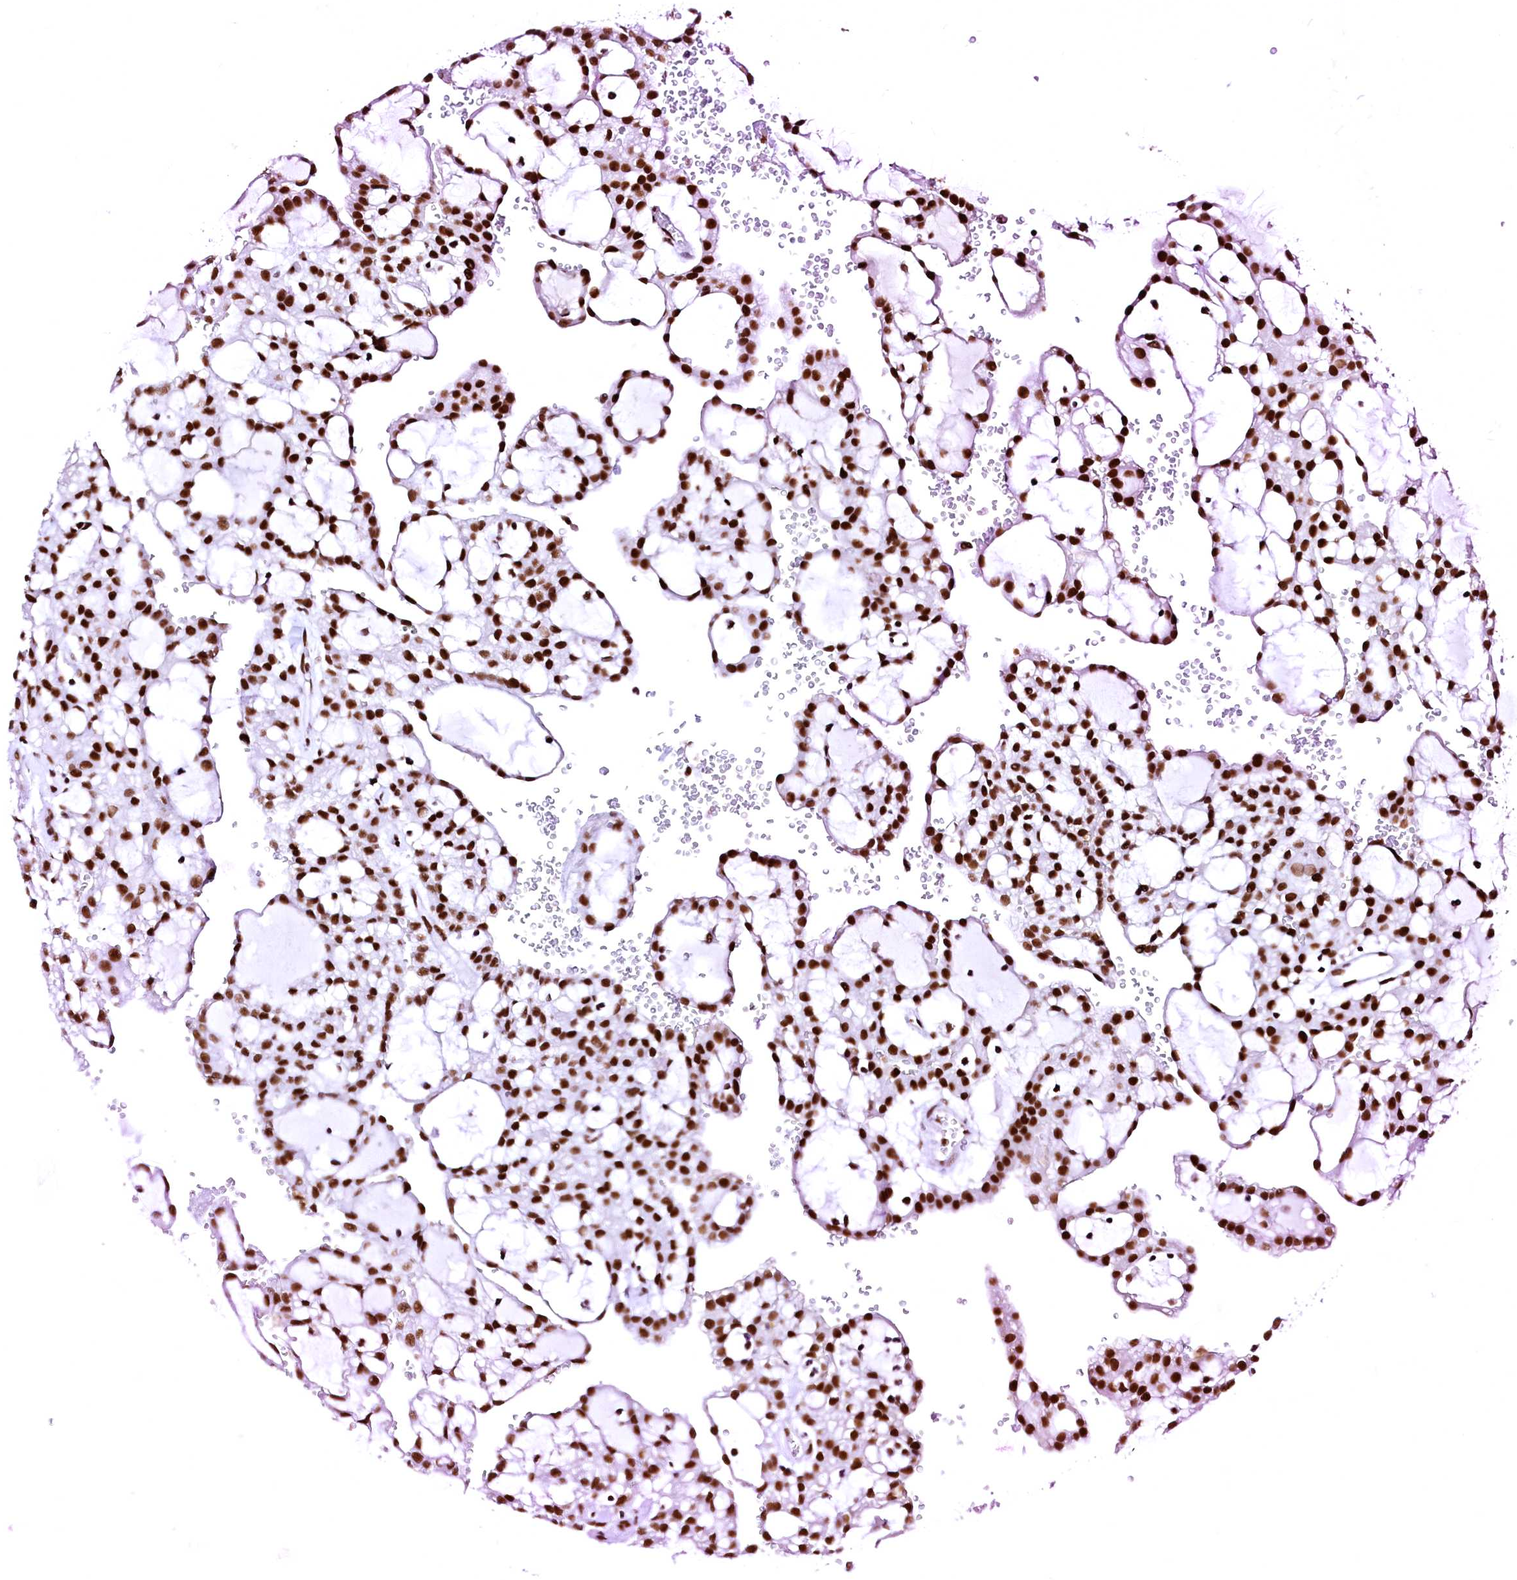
{"staining": {"intensity": "strong", "quantity": ">75%", "location": "nuclear"}, "tissue": "renal cancer", "cell_type": "Tumor cells", "image_type": "cancer", "snomed": [{"axis": "morphology", "description": "Adenocarcinoma, NOS"}, {"axis": "topography", "description": "Kidney"}], "caption": "Immunohistochemistry (IHC) photomicrograph of neoplastic tissue: human renal adenocarcinoma stained using immunohistochemistry demonstrates high levels of strong protein expression localized specifically in the nuclear of tumor cells, appearing as a nuclear brown color.", "gene": "CPSF6", "patient": {"sex": "male", "age": 63}}